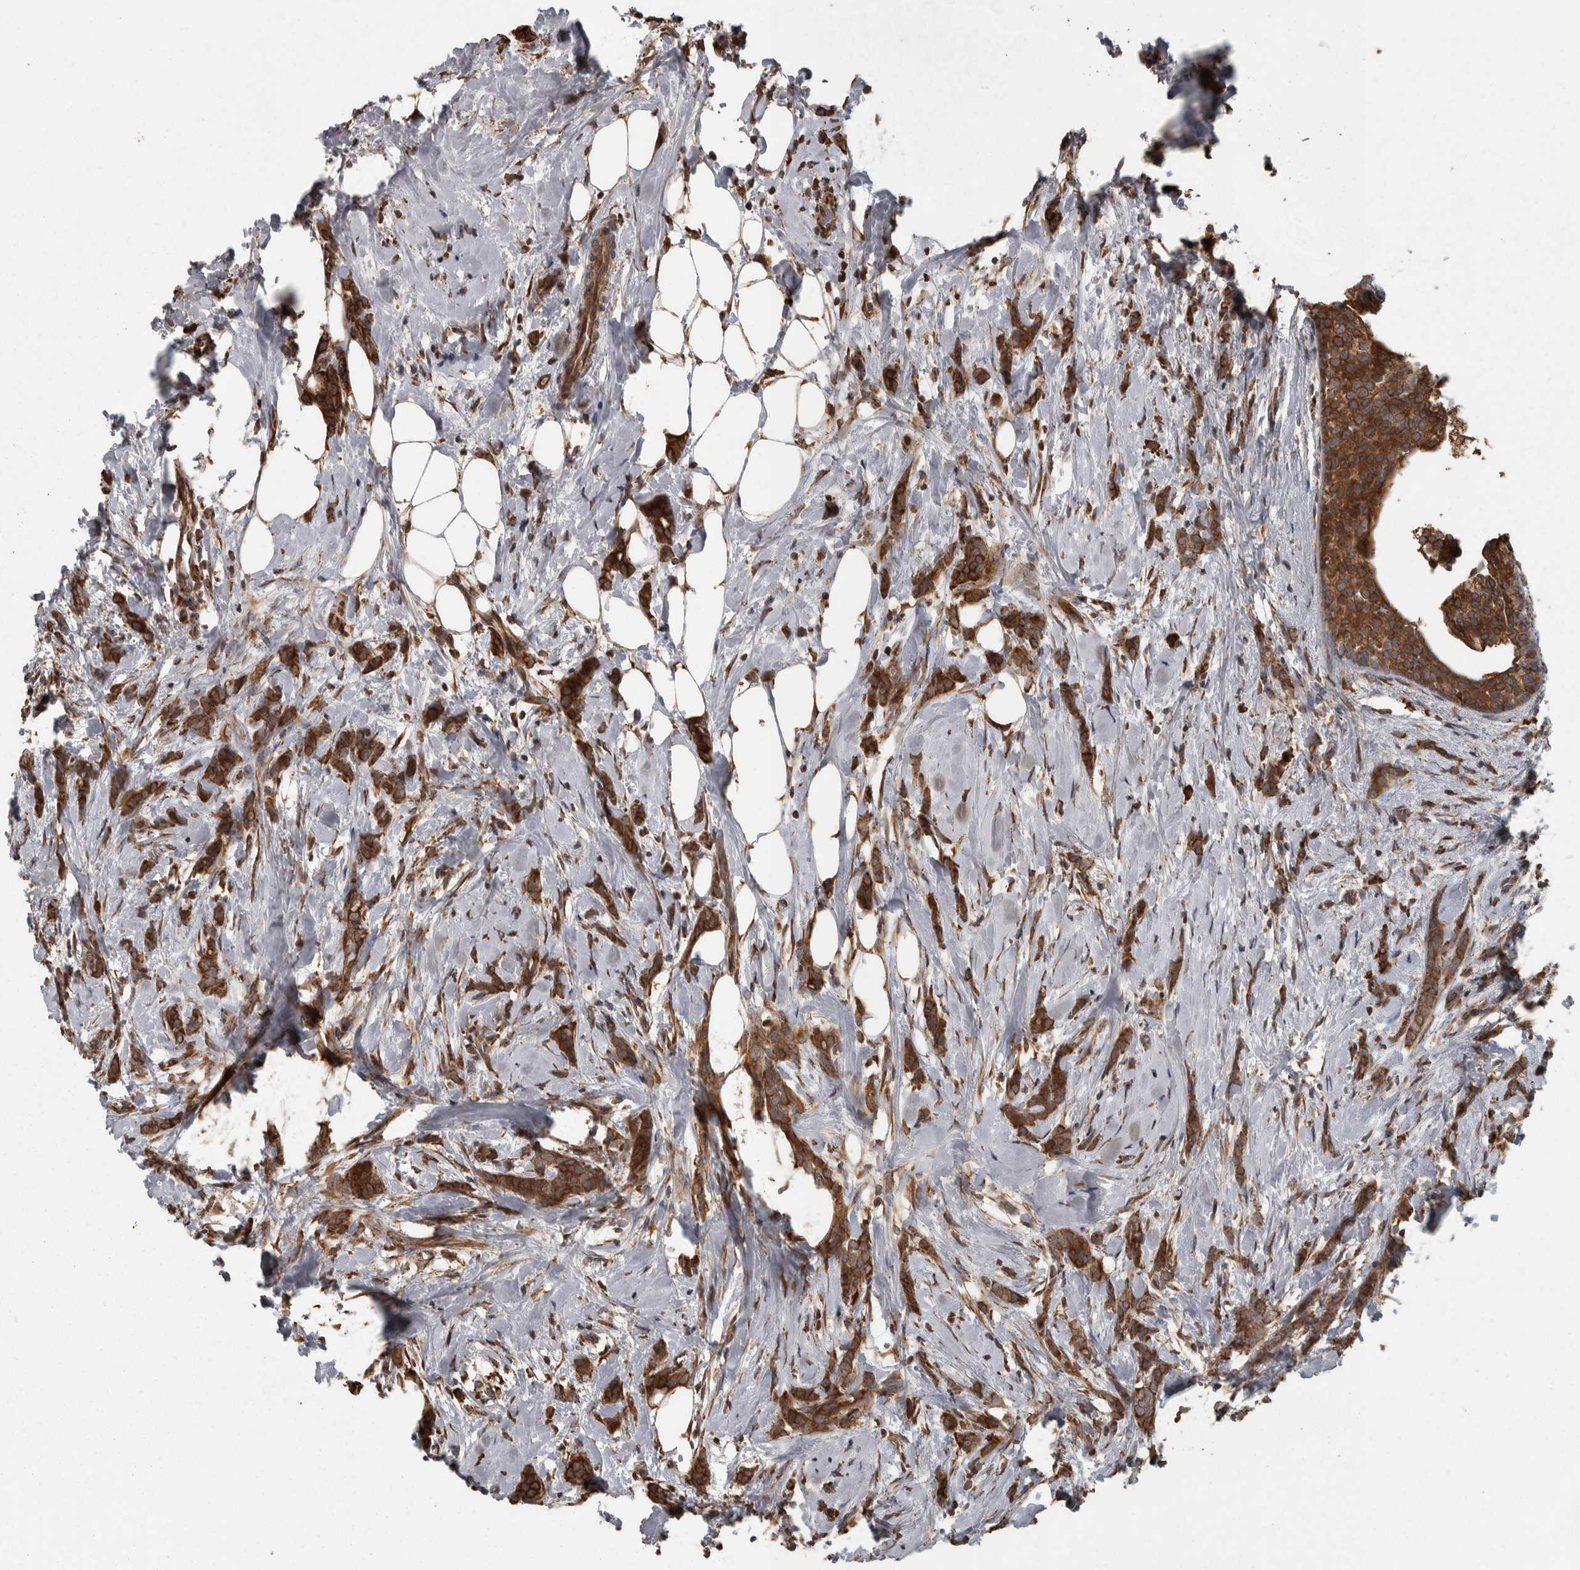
{"staining": {"intensity": "strong", "quantity": ">75%", "location": "cytoplasmic/membranous"}, "tissue": "breast cancer", "cell_type": "Tumor cells", "image_type": "cancer", "snomed": [{"axis": "morphology", "description": "Lobular carcinoma, in situ"}, {"axis": "morphology", "description": "Lobular carcinoma"}, {"axis": "topography", "description": "Breast"}], "caption": "This histopathology image shows immunohistochemistry (IHC) staining of human lobular carcinoma (breast), with high strong cytoplasmic/membranous expression in about >75% of tumor cells.", "gene": "AGBL3", "patient": {"sex": "female", "age": 41}}